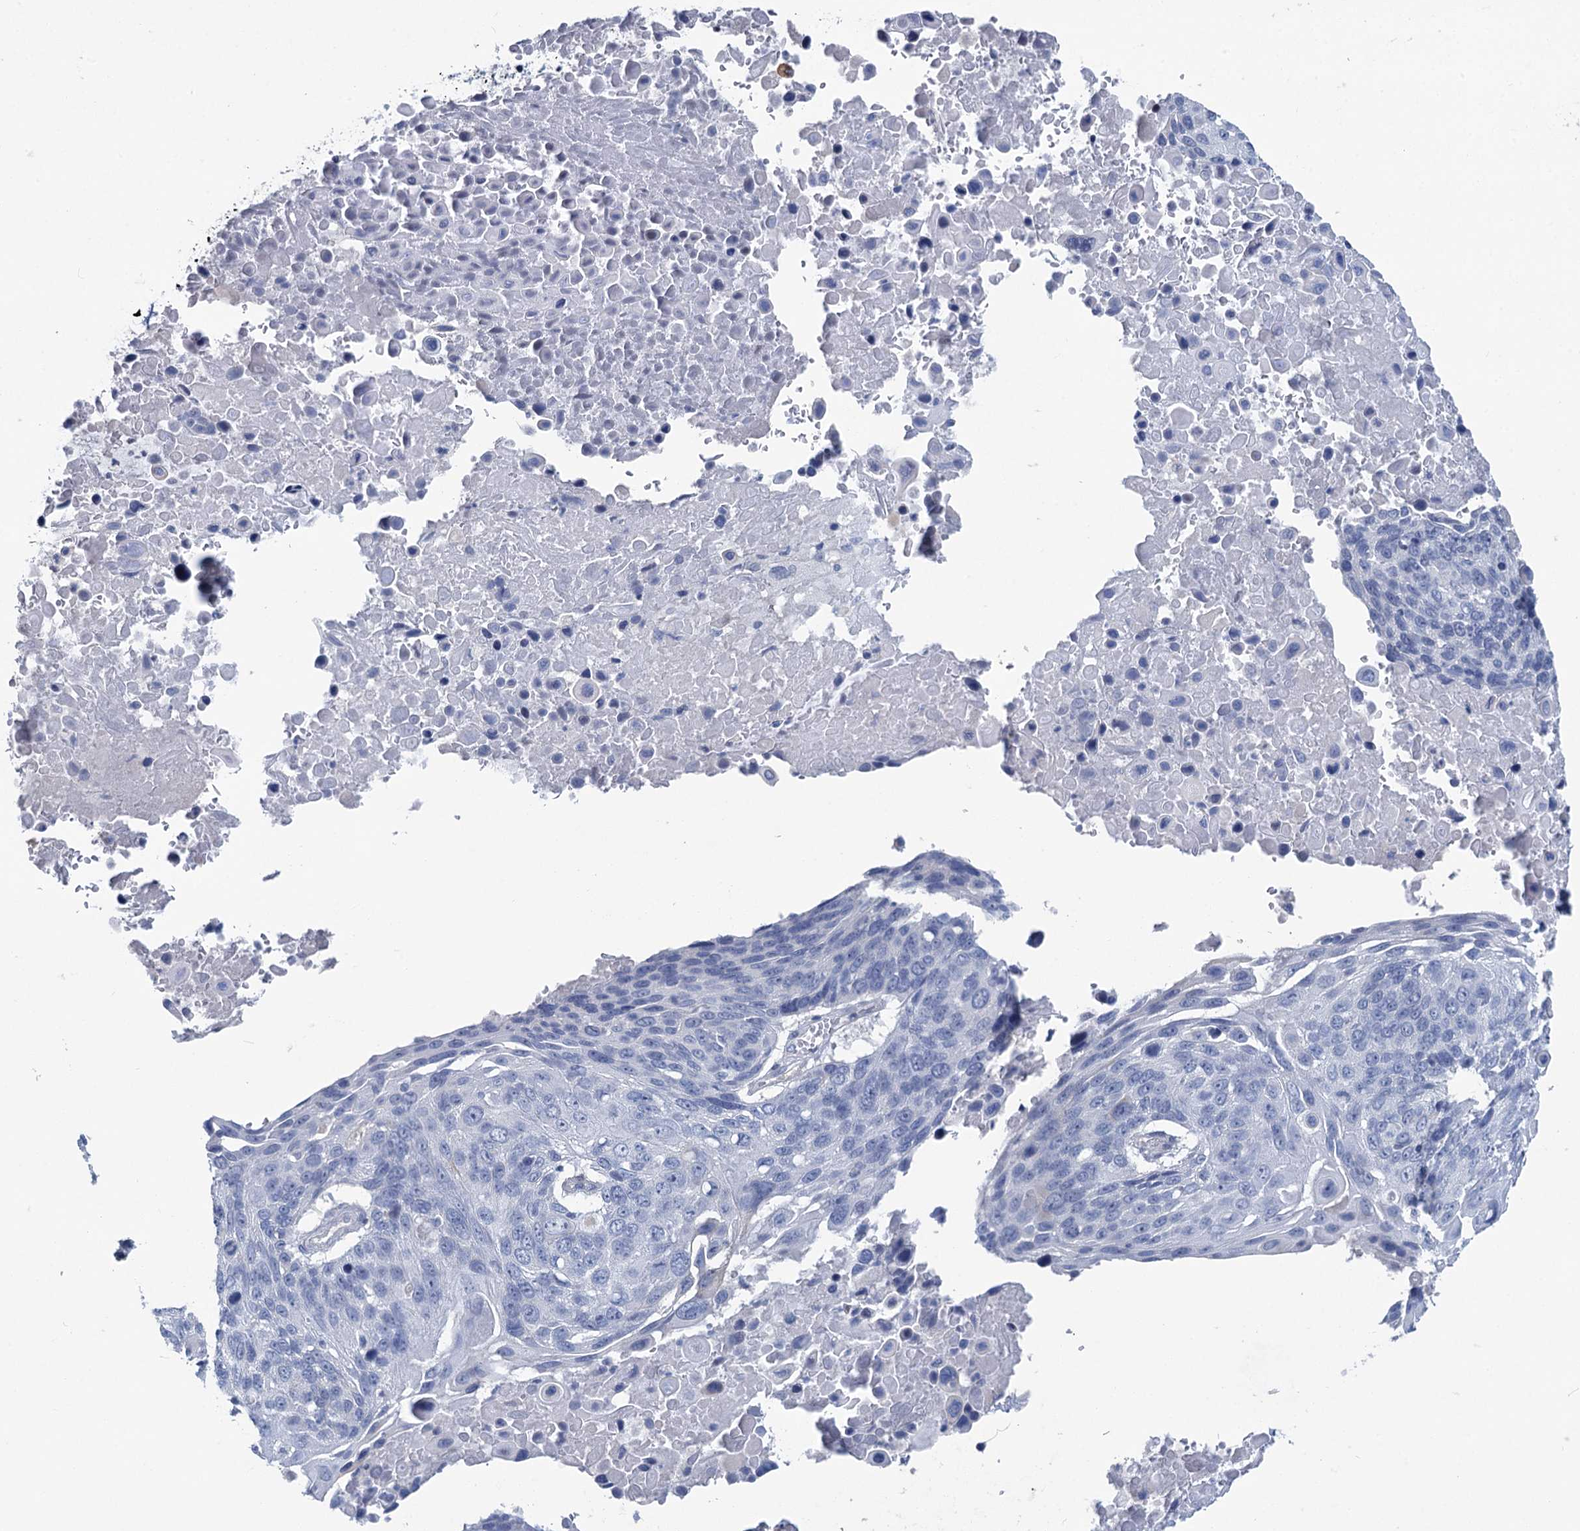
{"staining": {"intensity": "negative", "quantity": "none", "location": "none"}, "tissue": "lung cancer", "cell_type": "Tumor cells", "image_type": "cancer", "snomed": [{"axis": "morphology", "description": "Squamous cell carcinoma, NOS"}, {"axis": "topography", "description": "Lung"}], "caption": "IHC image of lung cancer (squamous cell carcinoma) stained for a protein (brown), which demonstrates no expression in tumor cells.", "gene": "CHDH", "patient": {"sex": "male", "age": 66}}